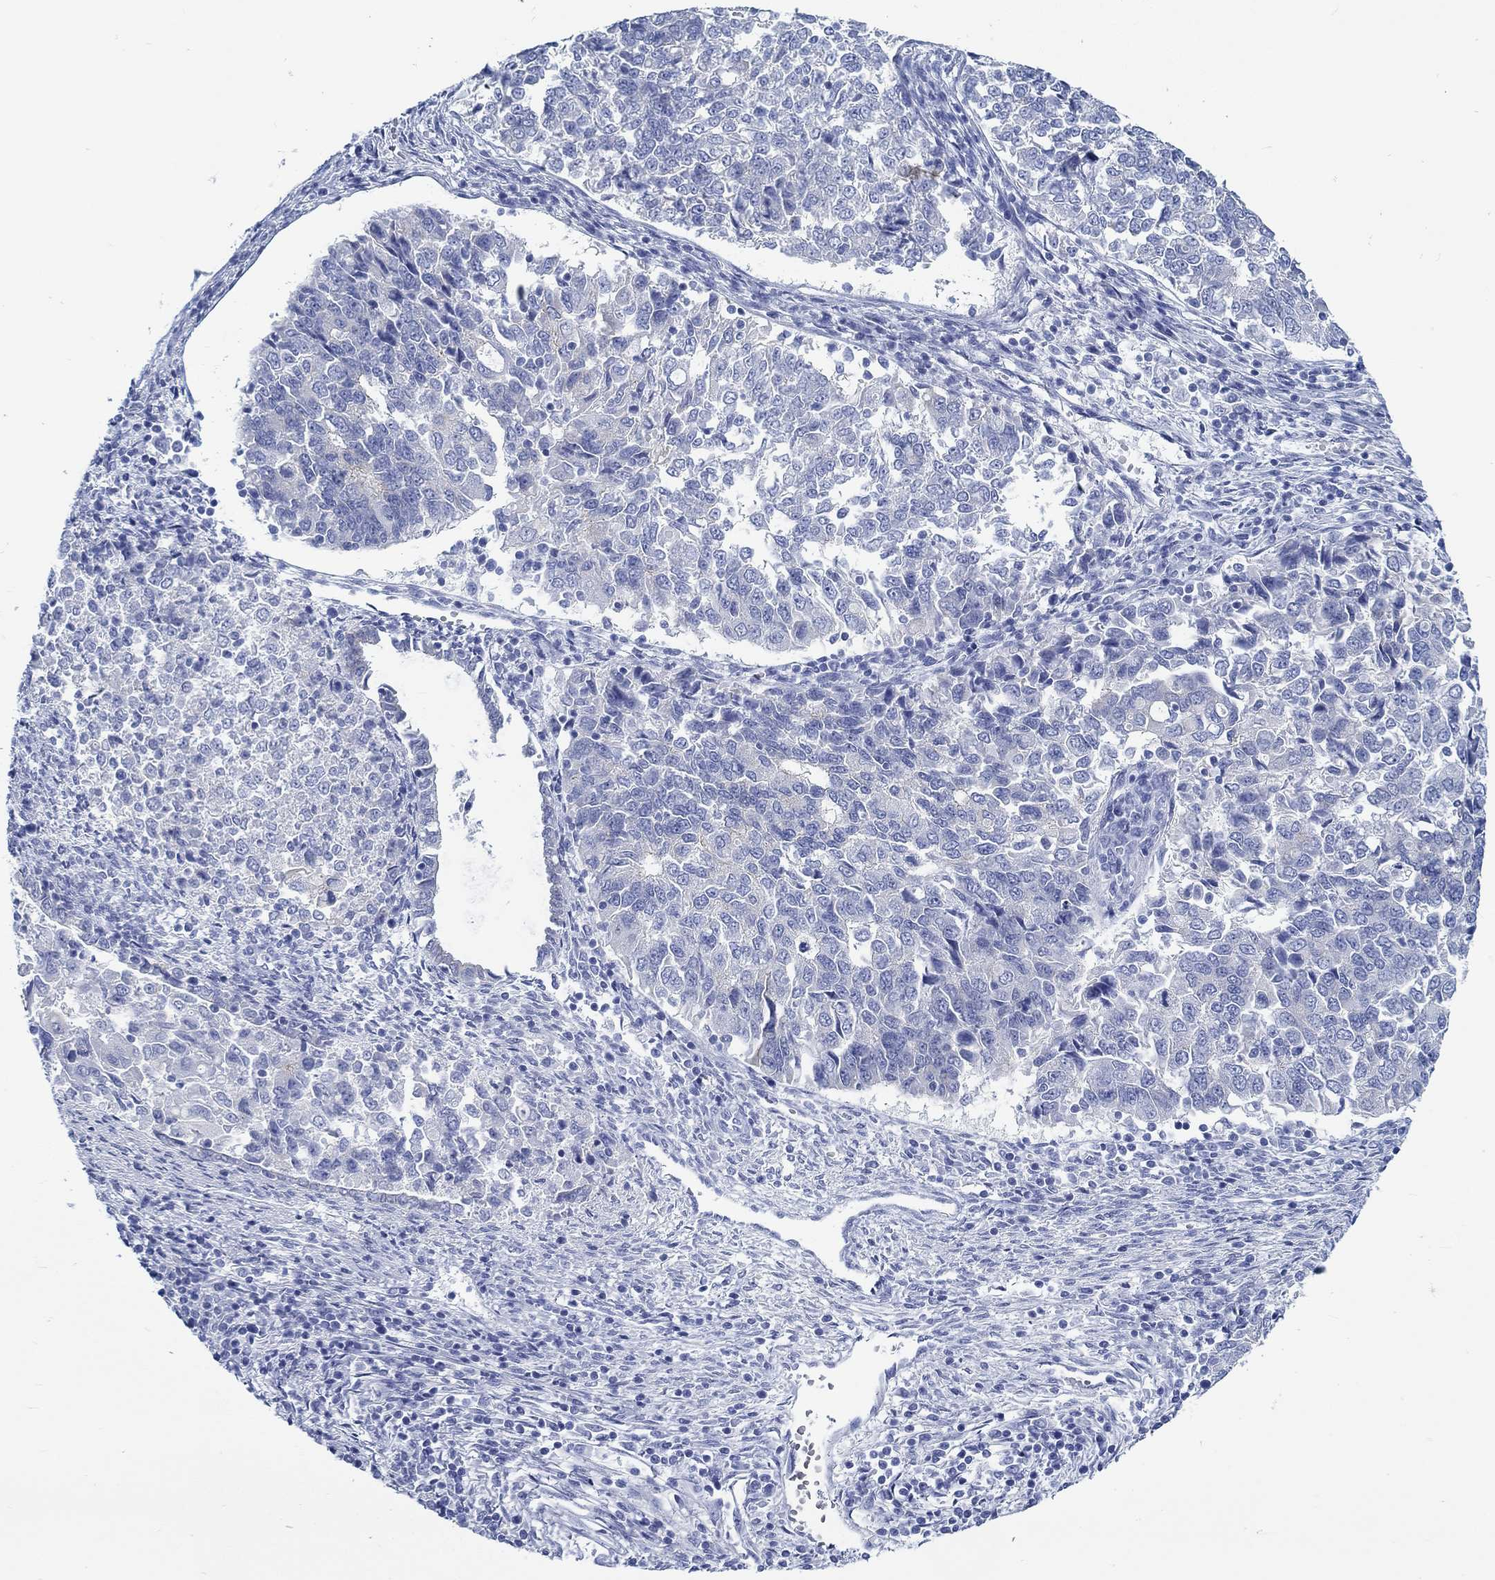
{"staining": {"intensity": "negative", "quantity": "none", "location": "none"}, "tissue": "endometrial cancer", "cell_type": "Tumor cells", "image_type": "cancer", "snomed": [{"axis": "morphology", "description": "Adenocarcinoma, NOS"}, {"axis": "topography", "description": "Endometrium"}], "caption": "An immunohistochemistry image of endometrial cancer is shown. There is no staining in tumor cells of endometrial cancer.", "gene": "RD3L", "patient": {"sex": "female", "age": 43}}